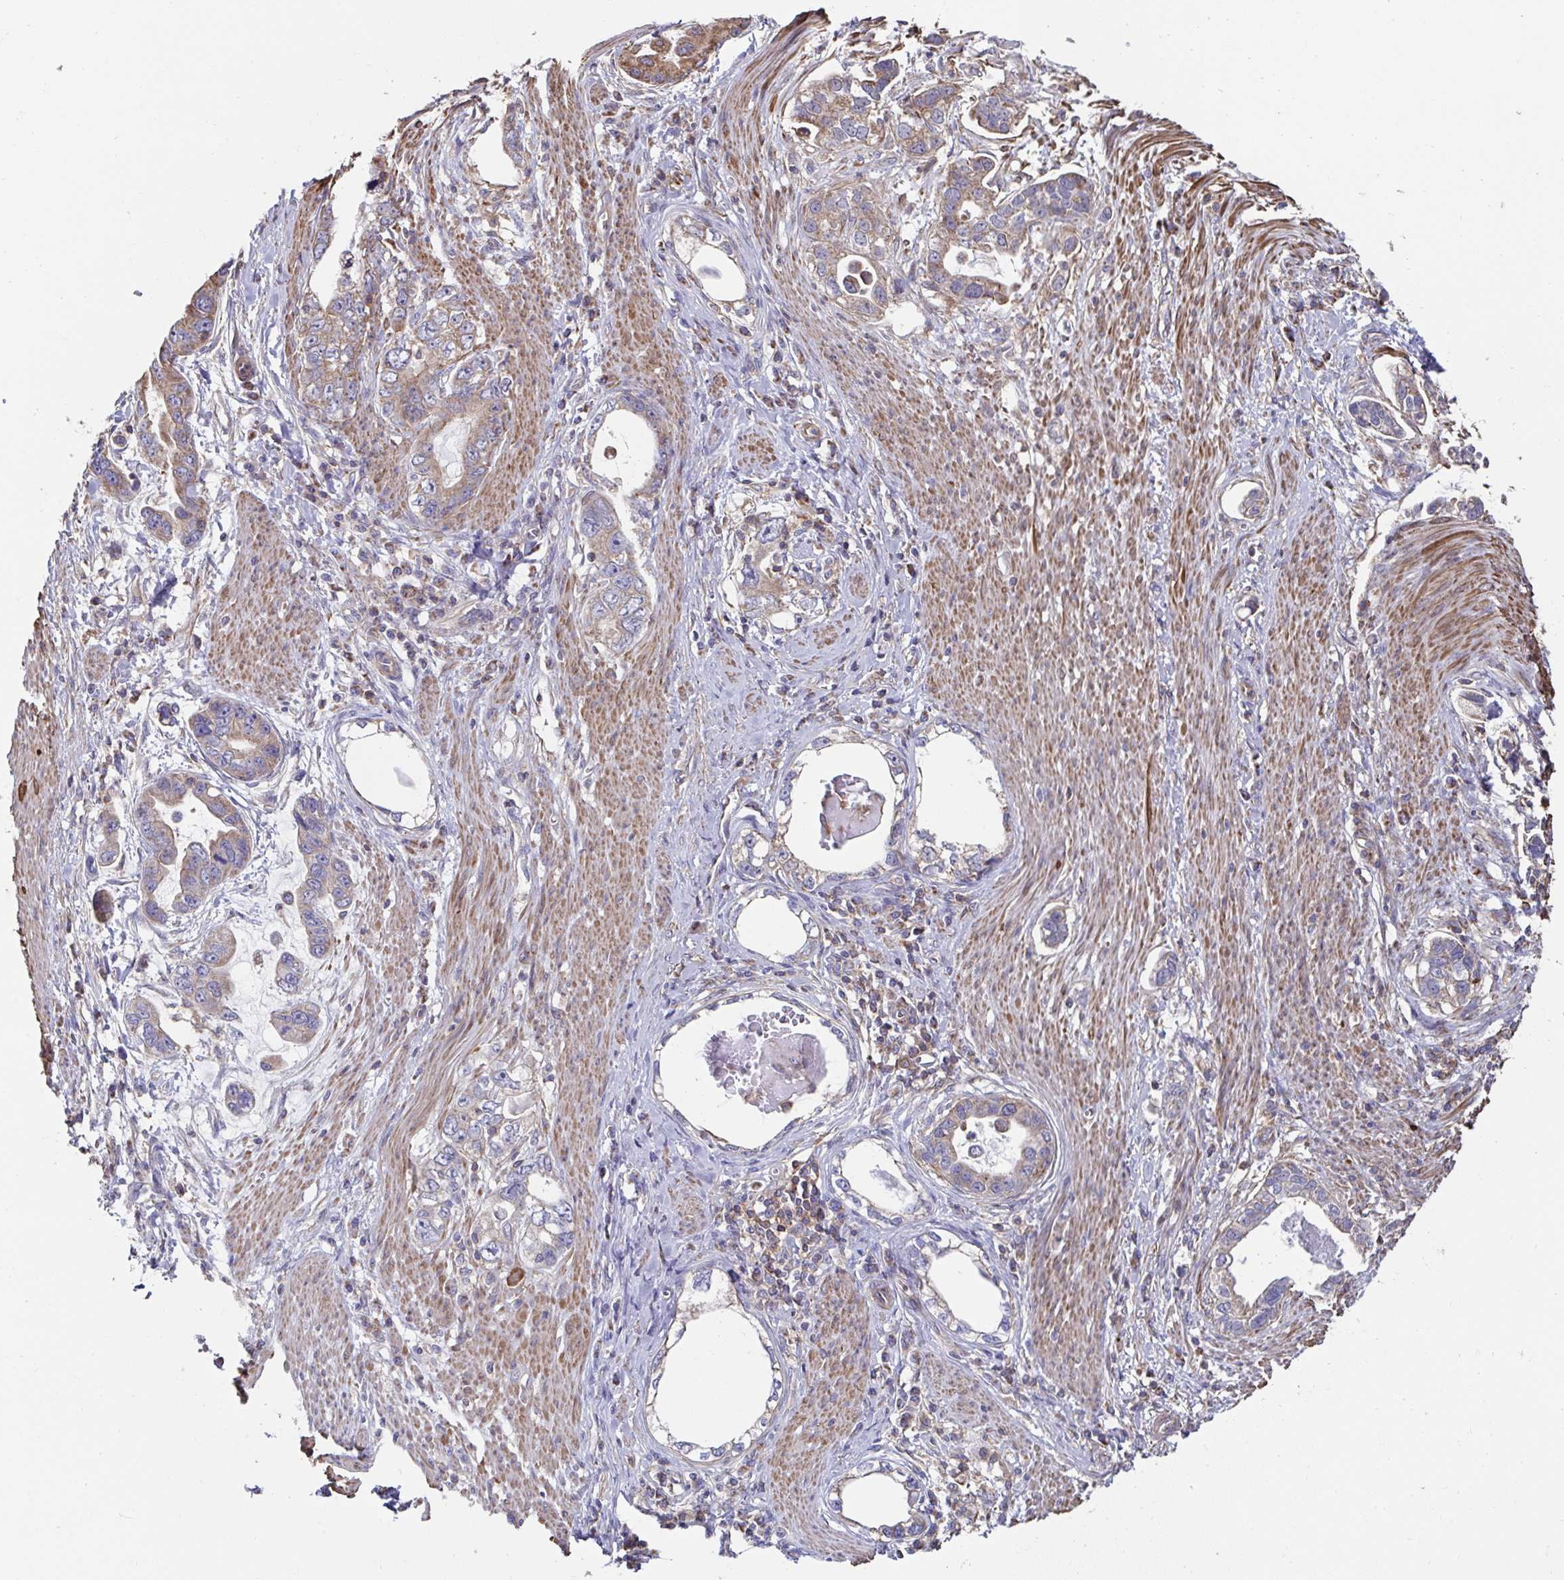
{"staining": {"intensity": "moderate", "quantity": "<25%", "location": "cytoplasmic/membranous"}, "tissue": "stomach cancer", "cell_type": "Tumor cells", "image_type": "cancer", "snomed": [{"axis": "morphology", "description": "Adenocarcinoma, NOS"}, {"axis": "topography", "description": "Stomach, lower"}], "caption": "Brown immunohistochemical staining in adenocarcinoma (stomach) reveals moderate cytoplasmic/membranous expression in approximately <25% of tumor cells. Using DAB (brown) and hematoxylin (blue) stains, captured at high magnification using brightfield microscopy.", "gene": "DZANK1", "patient": {"sex": "female", "age": 93}}